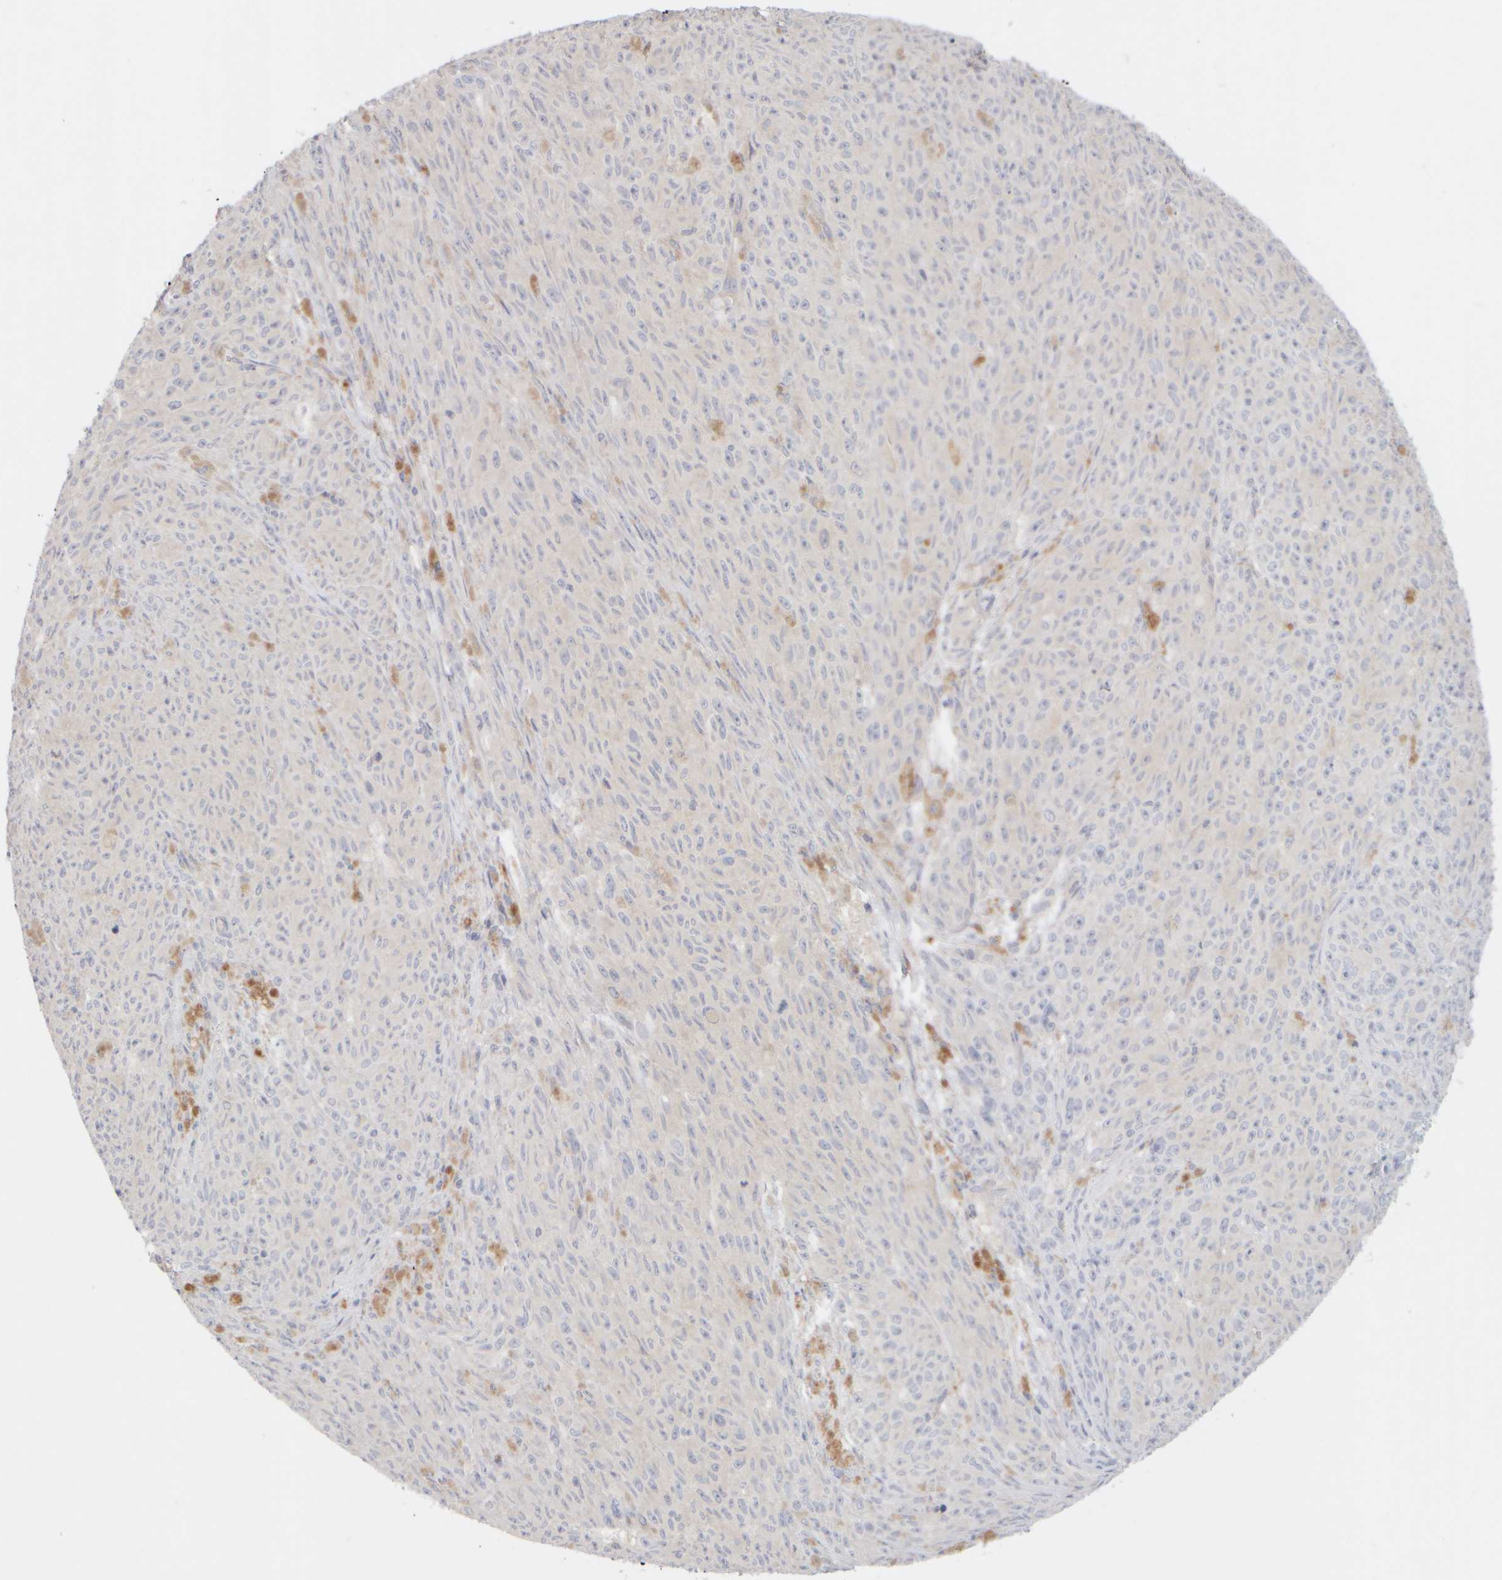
{"staining": {"intensity": "negative", "quantity": "none", "location": "none"}, "tissue": "melanoma", "cell_type": "Tumor cells", "image_type": "cancer", "snomed": [{"axis": "morphology", "description": "Malignant melanoma, NOS"}, {"axis": "topography", "description": "Skin"}], "caption": "This photomicrograph is of malignant melanoma stained with immunohistochemistry to label a protein in brown with the nuclei are counter-stained blue. There is no expression in tumor cells.", "gene": "GOPC", "patient": {"sex": "female", "age": 82}}